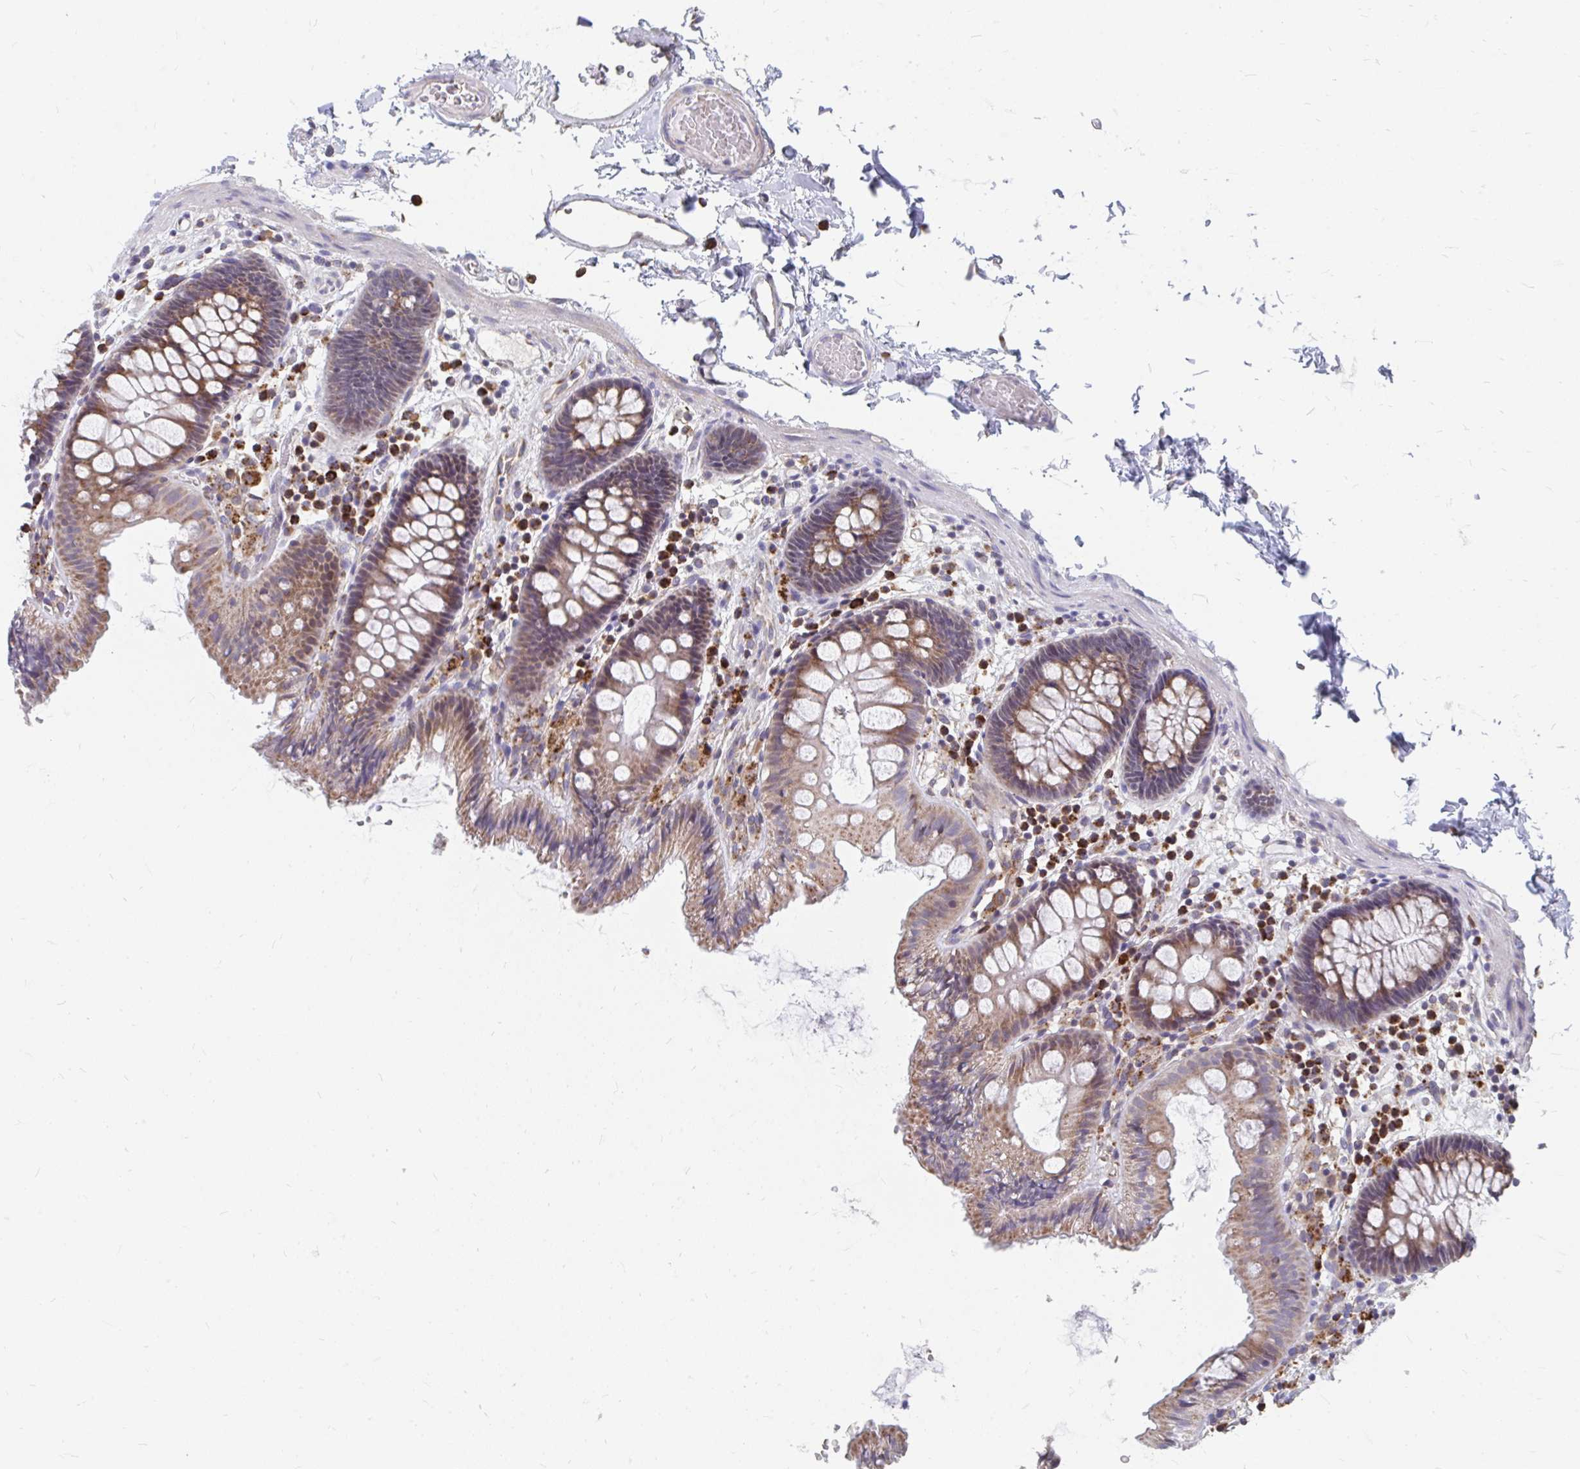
{"staining": {"intensity": "negative", "quantity": "none", "location": "none"}, "tissue": "colon", "cell_type": "Endothelial cells", "image_type": "normal", "snomed": [{"axis": "morphology", "description": "Normal tissue, NOS"}, {"axis": "topography", "description": "Colon"}], "caption": "Normal colon was stained to show a protein in brown. There is no significant expression in endothelial cells. (DAB immunohistochemistry (IHC), high magnification).", "gene": "PABIR3", "patient": {"sex": "male", "age": 84}}